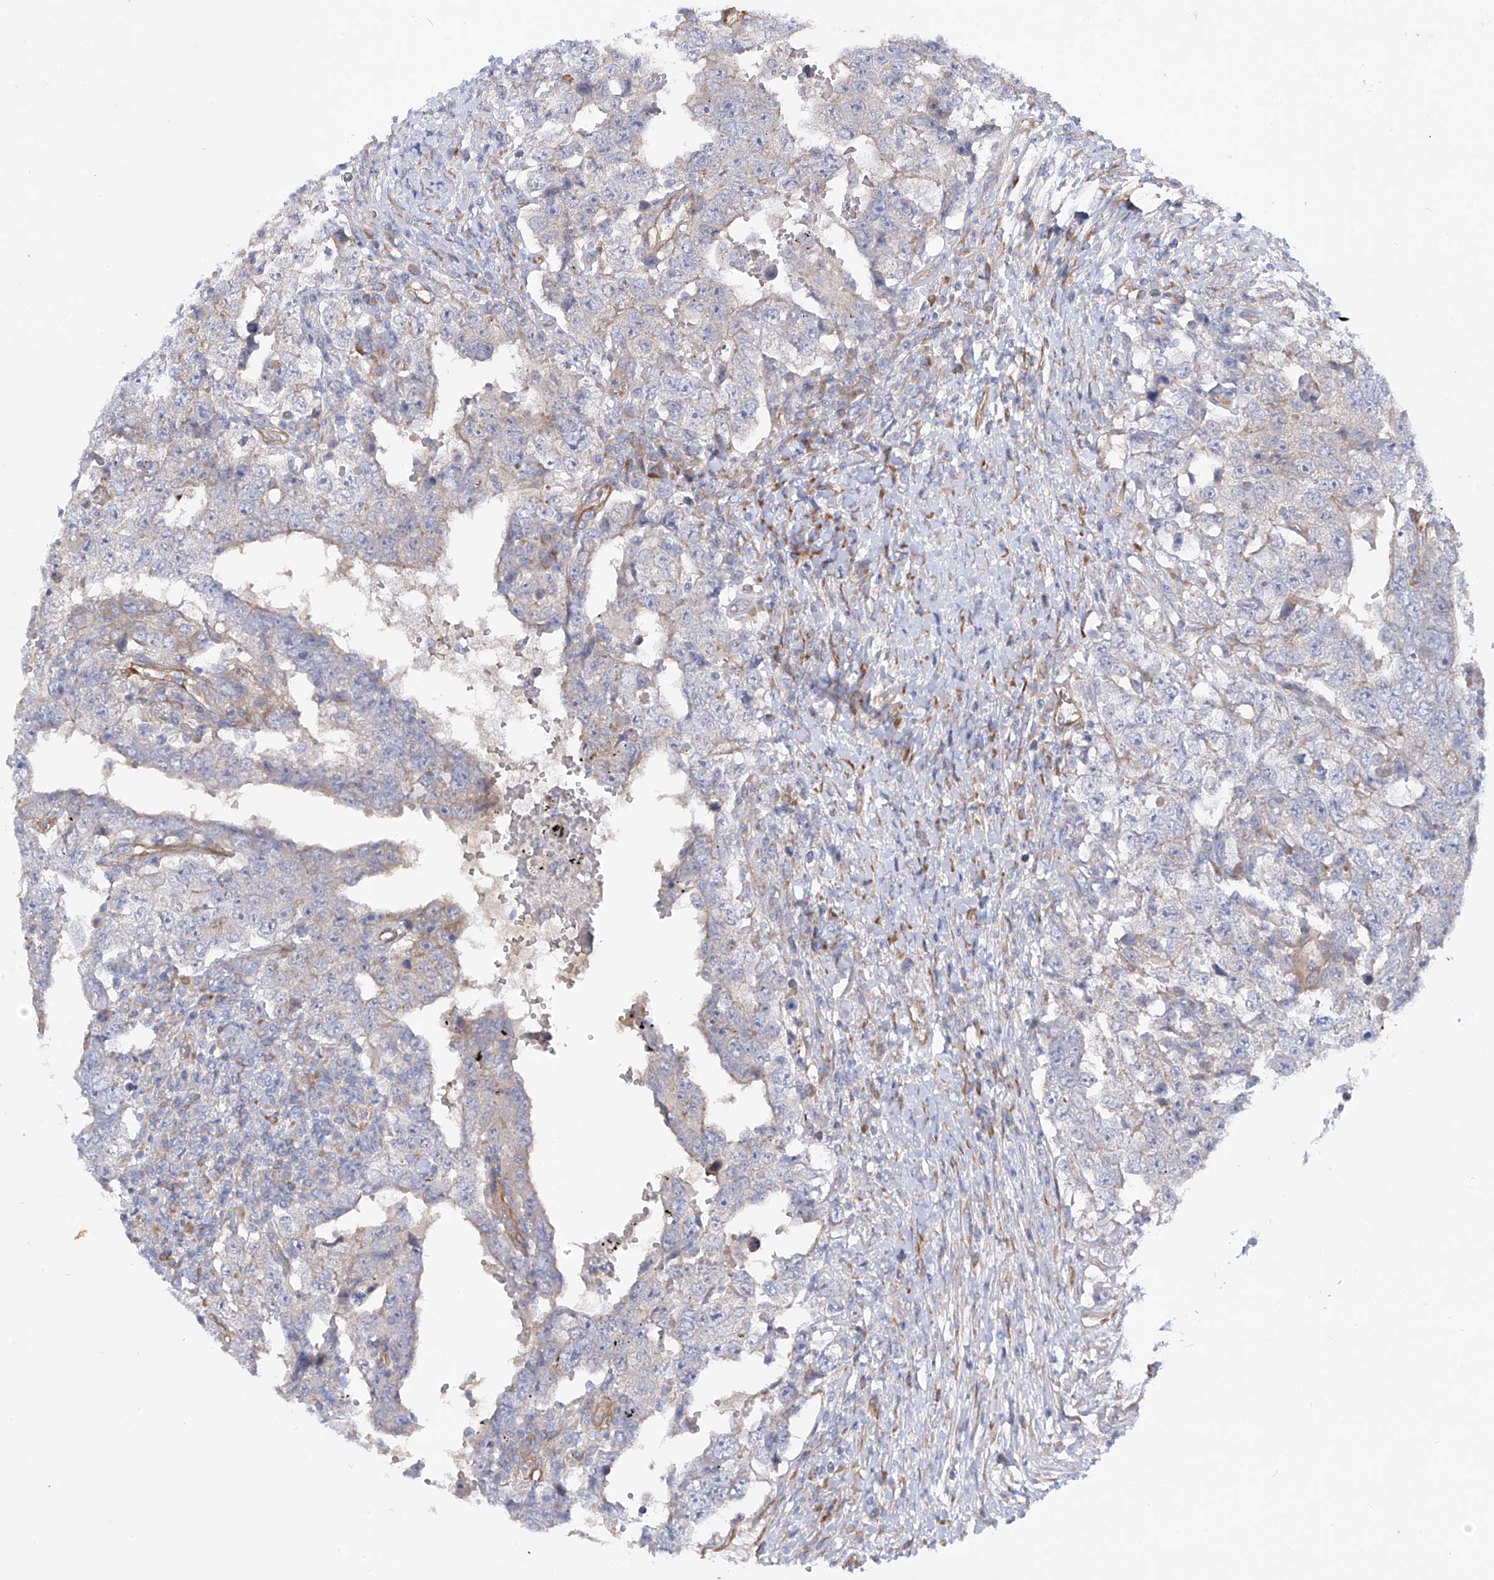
{"staining": {"intensity": "negative", "quantity": "none", "location": "none"}, "tissue": "testis cancer", "cell_type": "Tumor cells", "image_type": "cancer", "snomed": [{"axis": "morphology", "description": "Carcinoma, Embryonal, NOS"}, {"axis": "topography", "description": "Testis"}], "caption": "An immunohistochemistry (IHC) photomicrograph of testis cancer is shown. There is no staining in tumor cells of testis cancer. The staining was performed using DAB to visualize the protein expression in brown, while the nuclei were stained in blue with hematoxylin (Magnification: 20x).", "gene": "LCA5", "patient": {"sex": "male", "age": 26}}